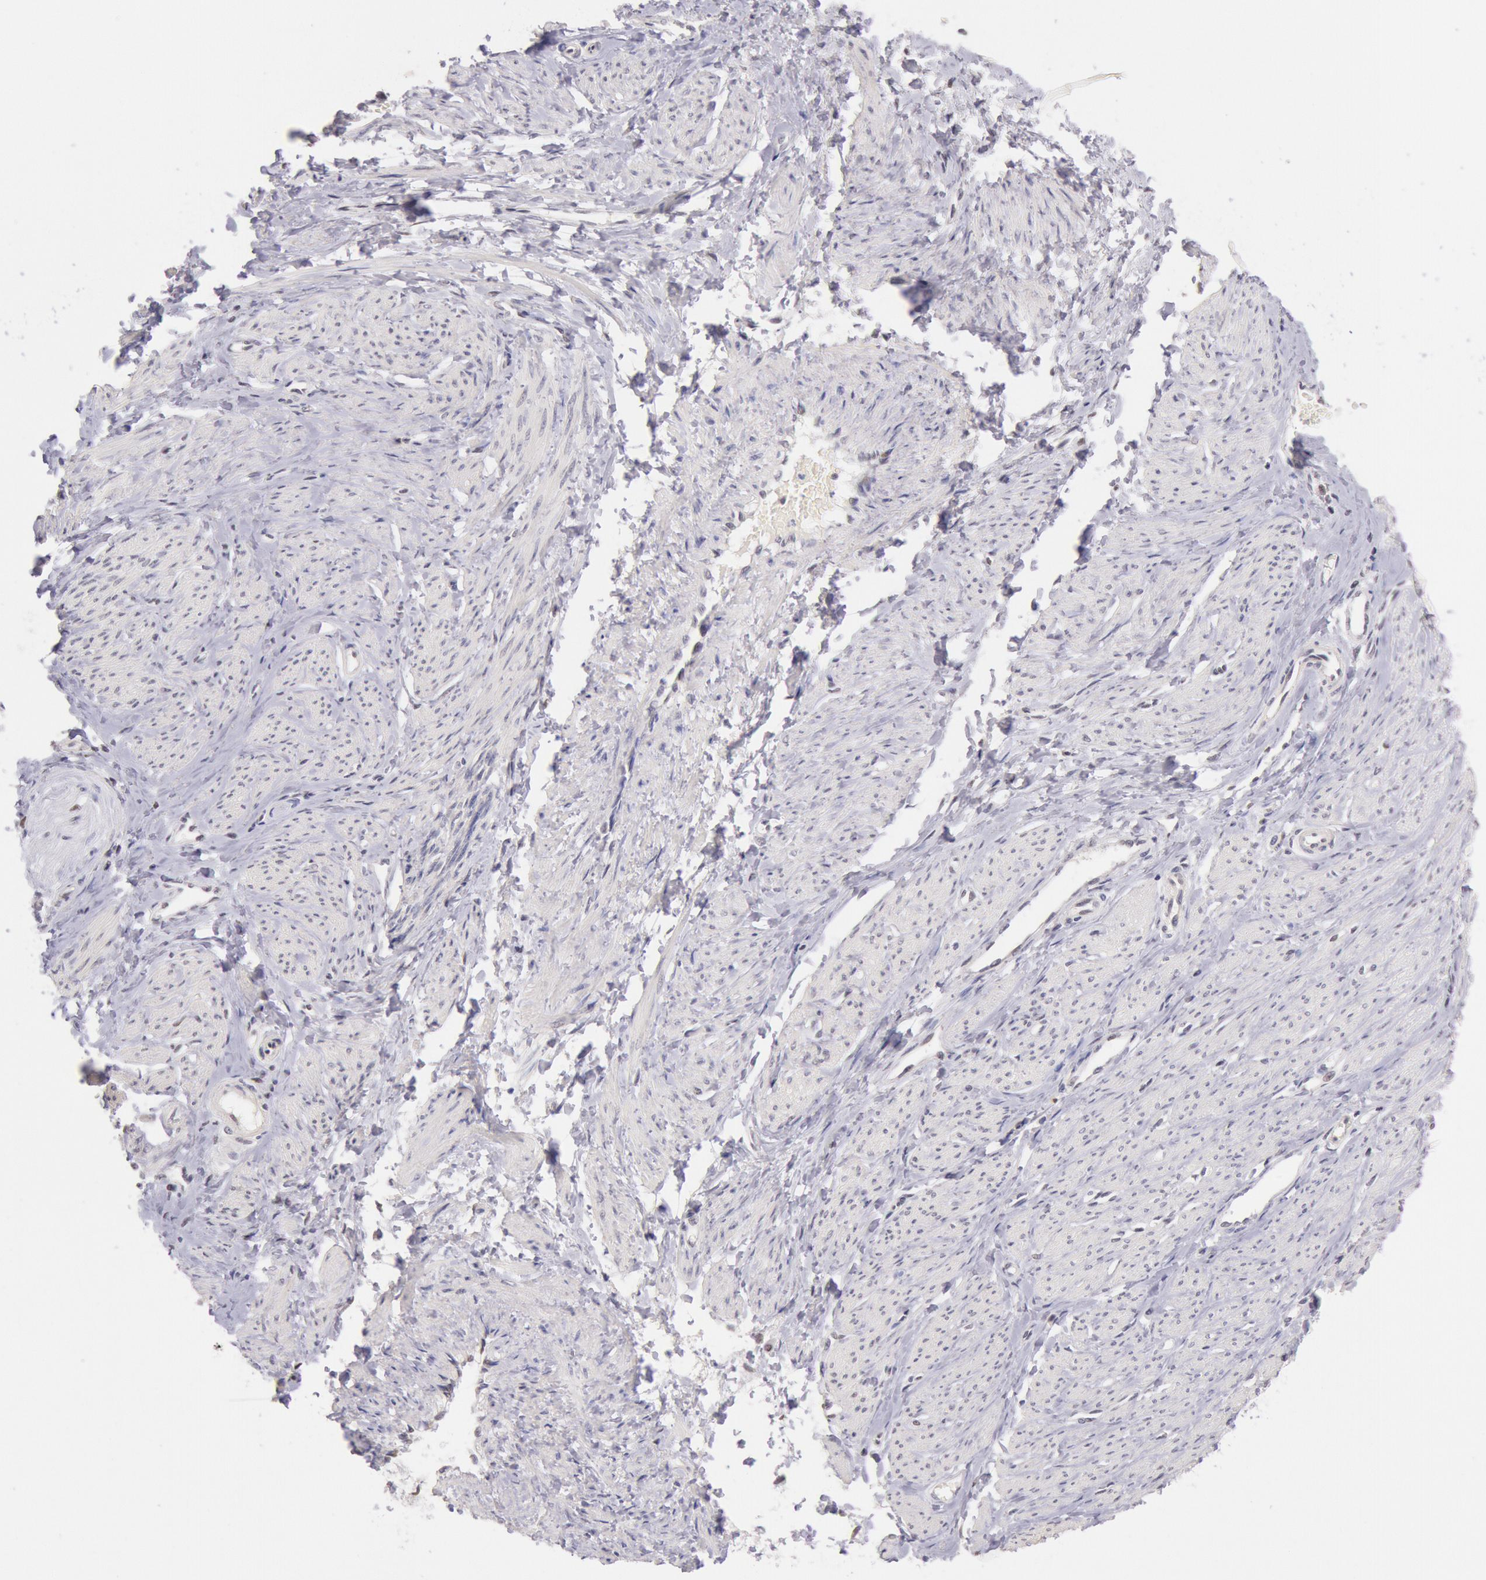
{"staining": {"intensity": "negative", "quantity": "none", "location": "none"}, "tissue": "smooth muscle", "cell_type": "Smooth muscle cells", "image_type": "normal", "snomed": [{"axis": "morphology", "description": "Normal tissue, NOS"}, {"axis": "topography", "description": "Smooth muscle"}, {"axis": "topography", "description": "Uterus"}], "caption": "Immunohistochemical staining of benign smooth muscle exhibits no significant positivity in smooth muscle cells.", "gene": "TASL", "patient": {"sex": "female", "age": 39}}